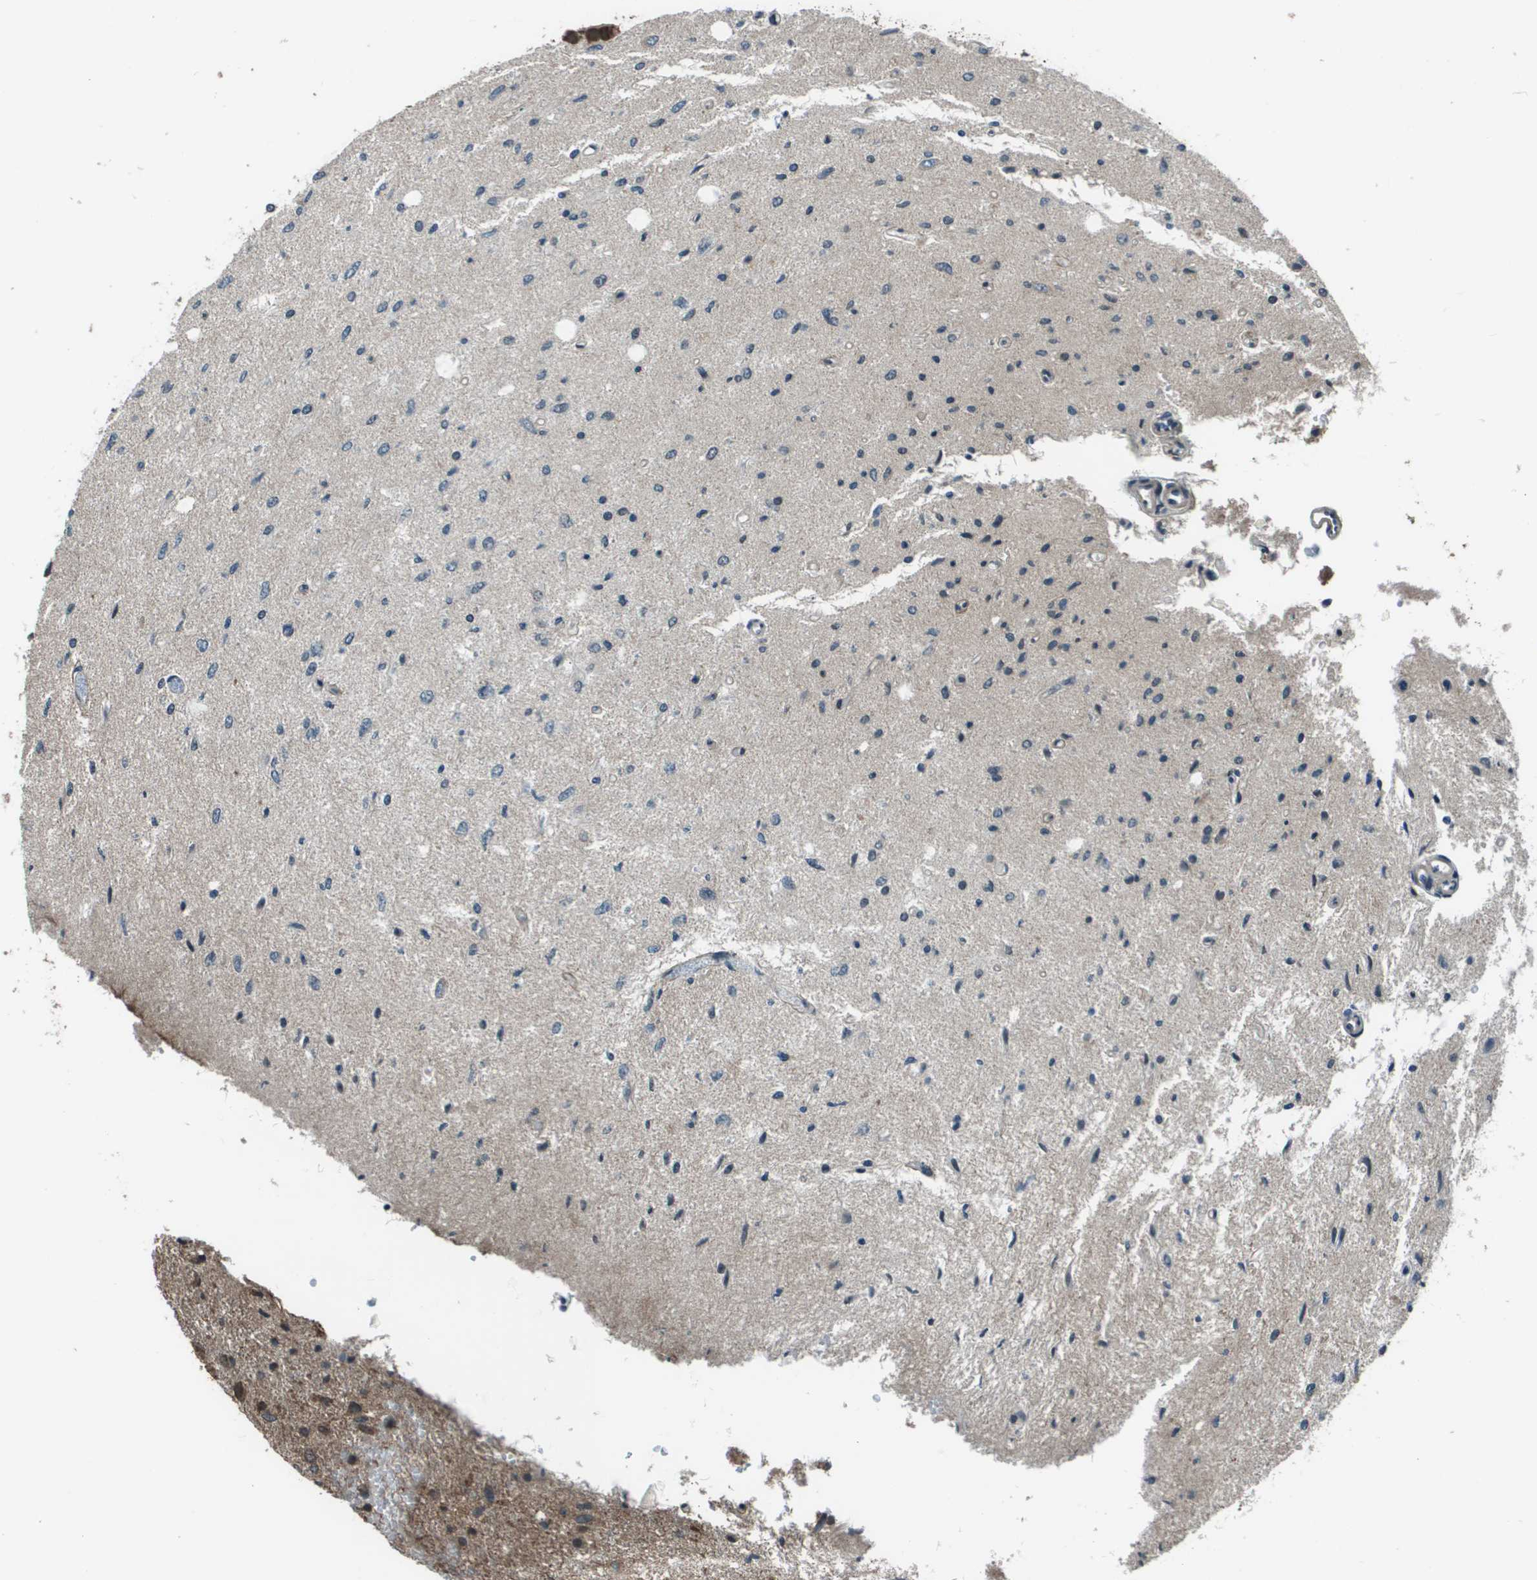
{"staining": {"intensity": "moderate", "quantity": "25%-75%", "location": "cytoplasmic/membranous"}, "tissue": "glioma", "cell_type": "Tumor cells", "image_type": "cancer", "snomed": [{"axis": "morphology", "description": "Glioma, malignant, Low grade"}, {"axis": "topography", "description": "Brain"}], "caption": "High-power microscopy captured an IHC histopathology image of glioma, revealing moderate cytoplasmic/membranous positivity in approximately 25%-75% of tumor cells. The protein is stained brown, and the nuclei are stained in blue (DAB (3,3'-diaminobenzidine) IHC with brightfield microscopy, high magnification).", "gene": "PPFIA1", "patient": {"sex": "male", "age": 77}}